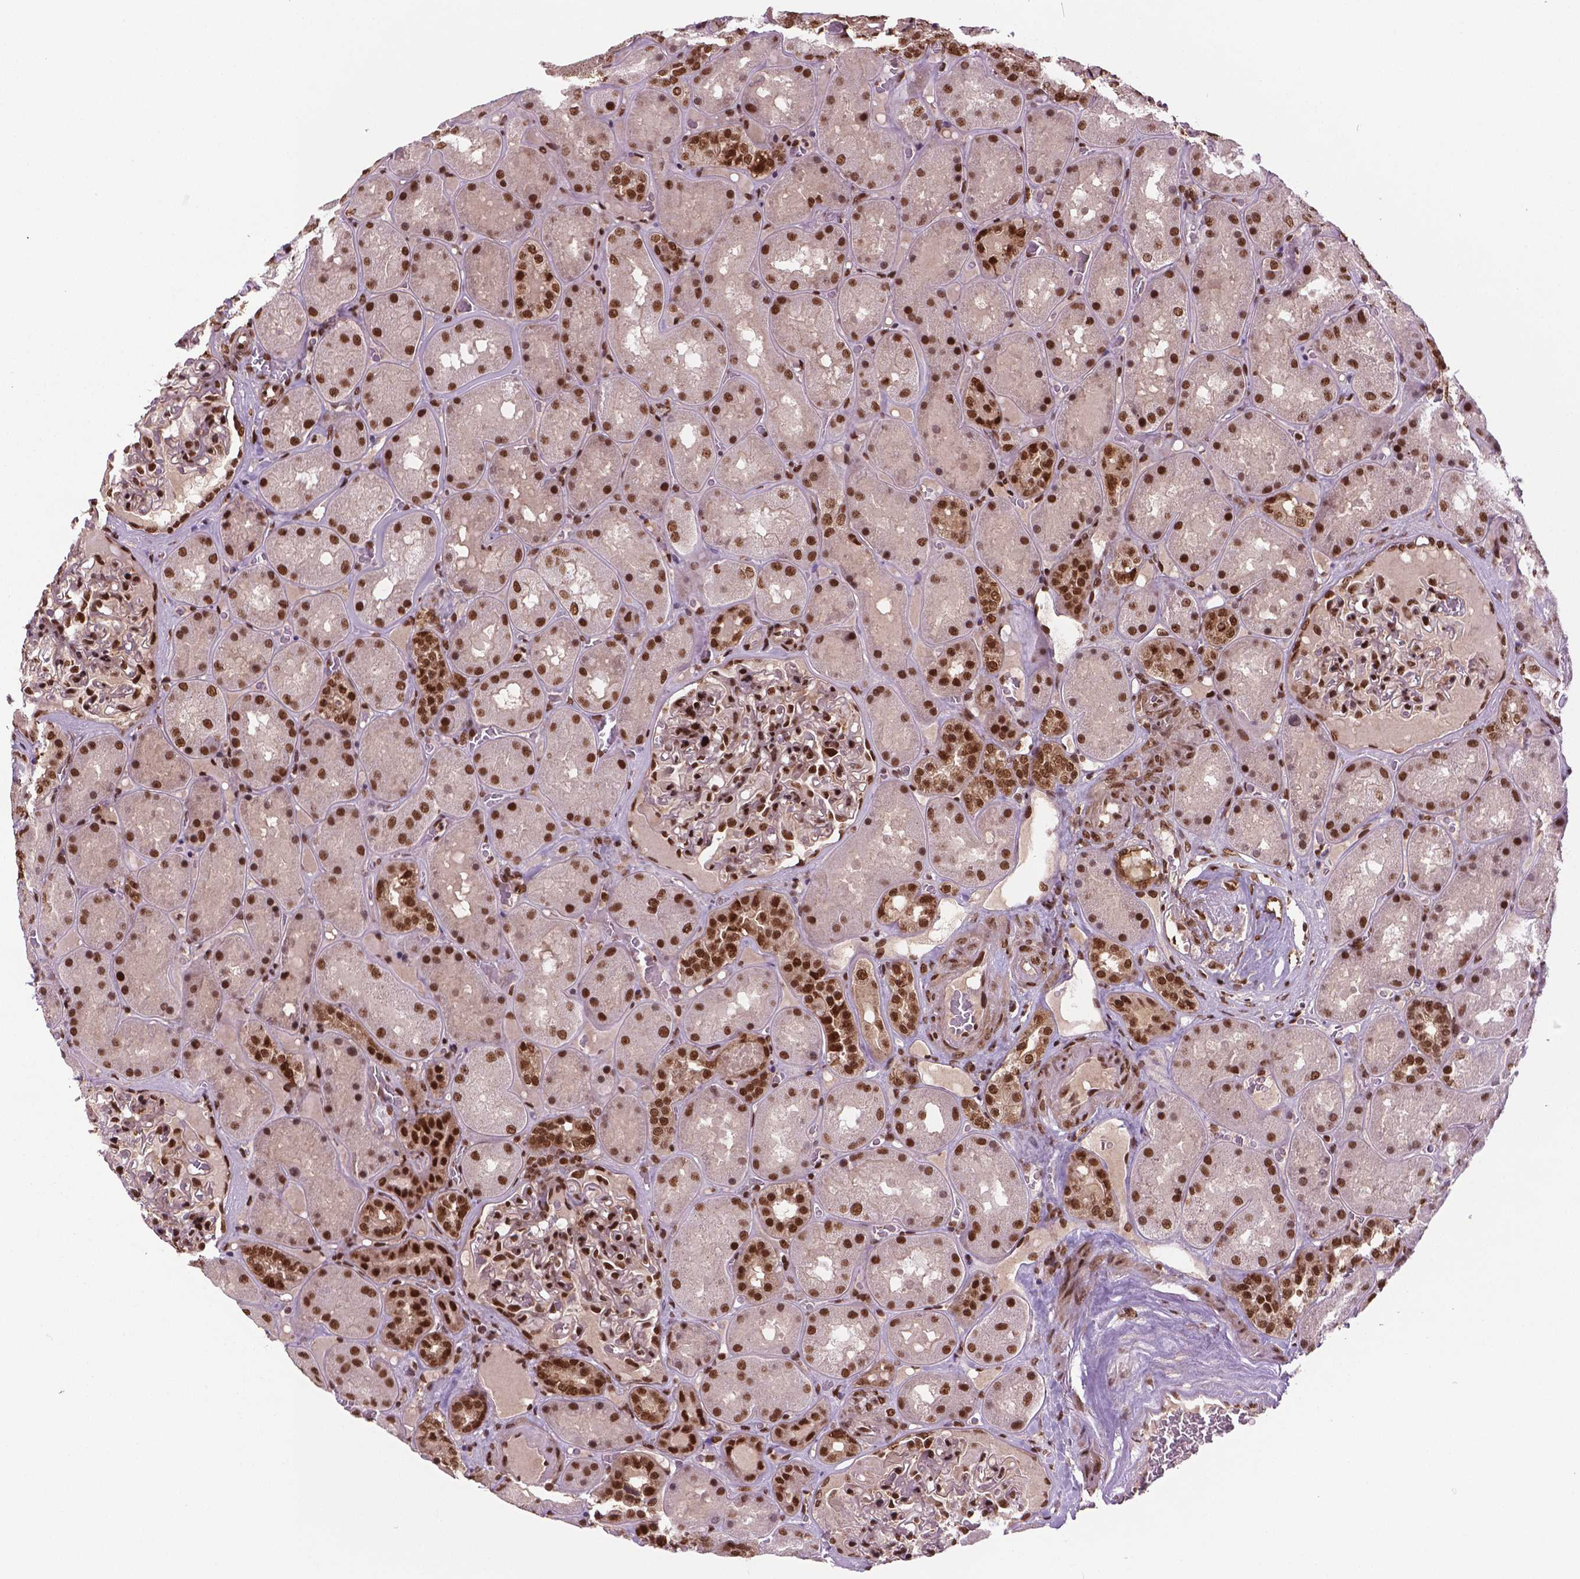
{"staining": {"intensity": "strong", "quantity": ">75%", "location": "nuclear"}, "tissue": "kidney", "cell_type": "Cells in glomeruli", "image_type": "normal", "snomed": [{"axis": "morphology", "description": "Normal tissue, NOS"}, {"axis": "topography", "description": "Kidney"}], "caption": "Brown immunohistochemical staining in unremarkable human kidney shows strong nuclear staining in approximately >75% of cells in glomeruli.", "gene": "SIRT6", "patient": {"sex": "male", "age": 73}}